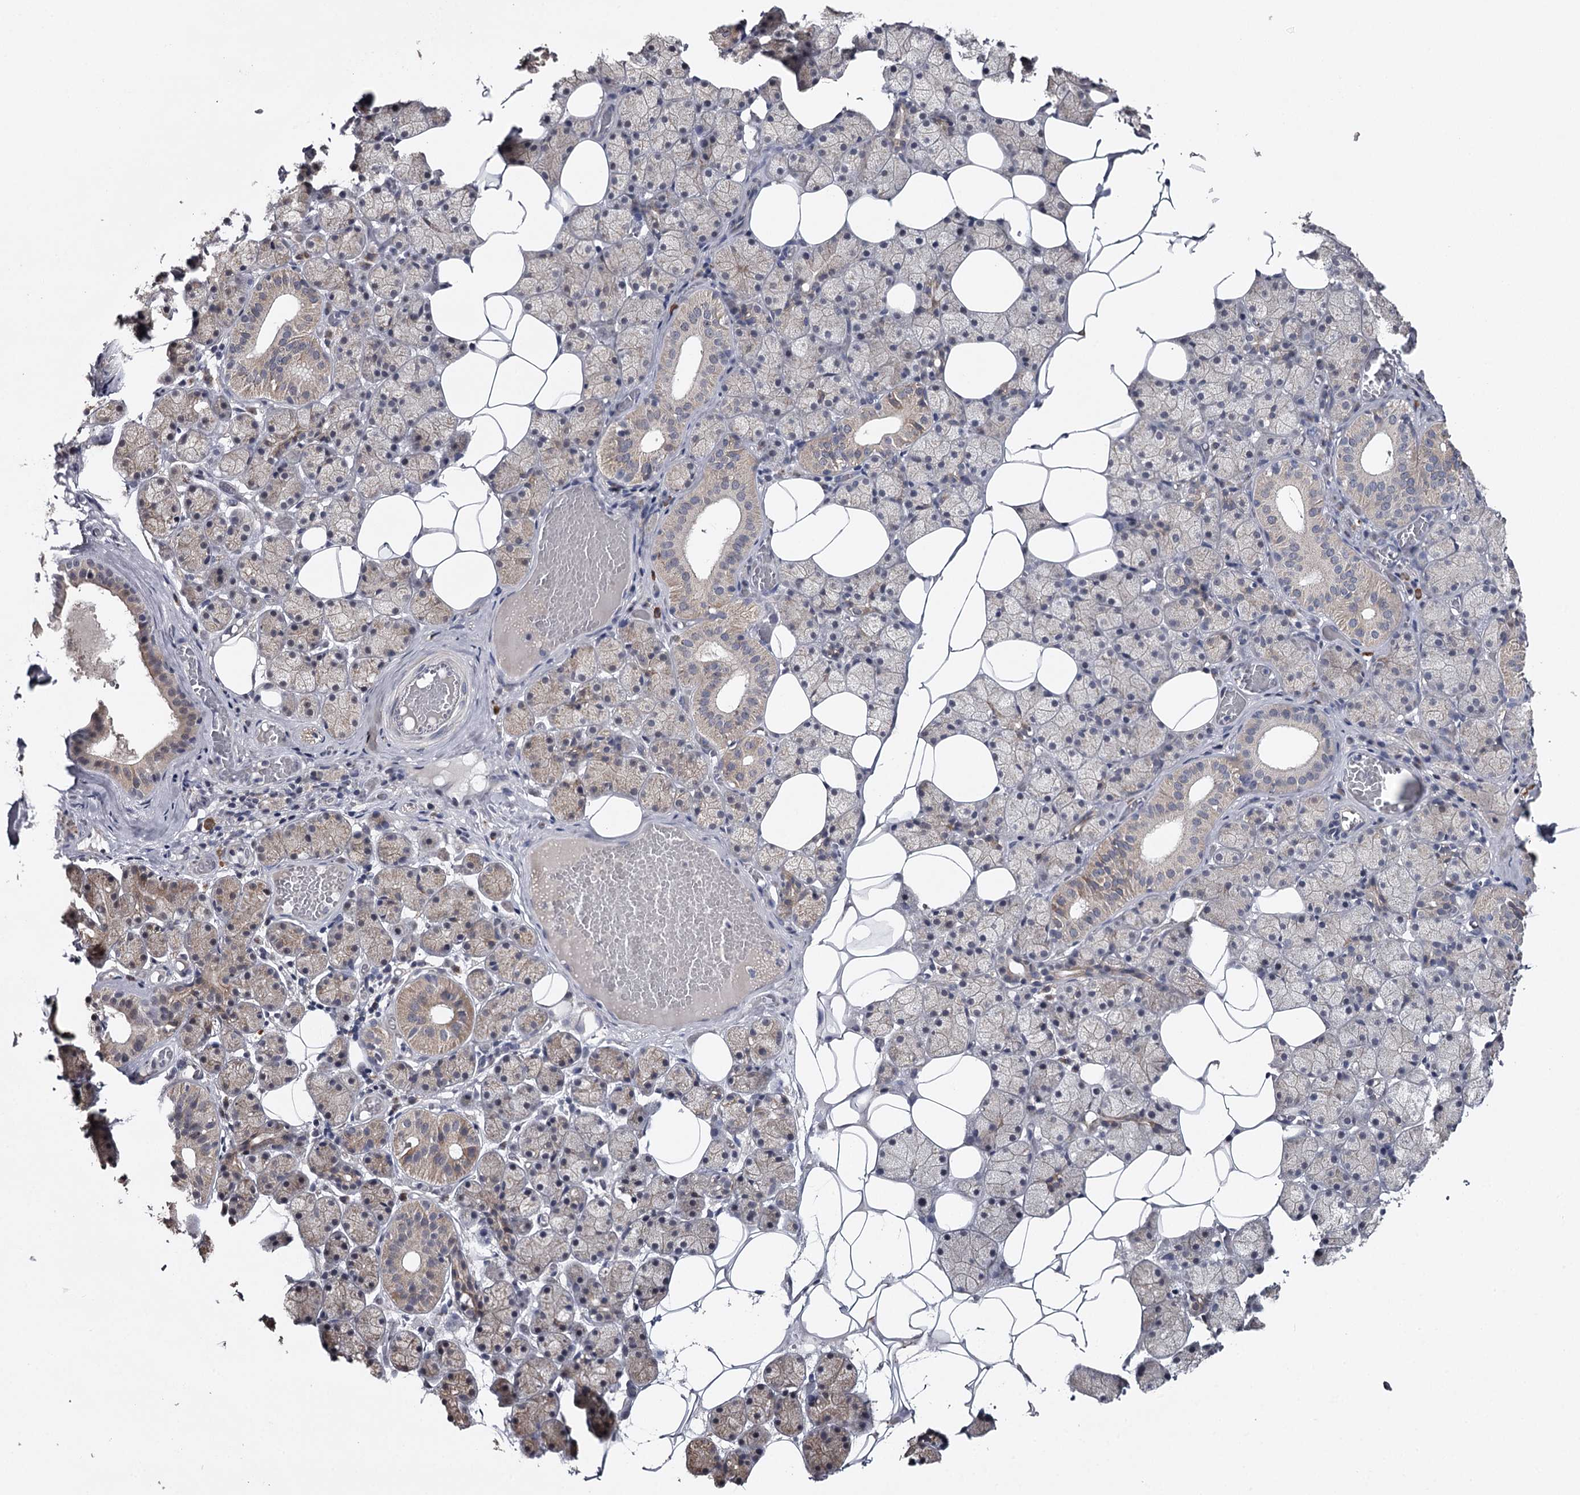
{"staining": {"intensity": "weak", "quantity": "25%-75%", "location": "cytoplasmic/membranous"}, "tissue": "salivary gland", "cell_type": "Glandular cells", "image_type": "normal", "snomed": [{"axis": "morphology", "description": "Normal tissue, NOS"}, {"axis": "topography", "description": "Salivary gland"}], "caption": "Human salivary gland stained for a protein (brown) displays weak cytoplasmic/membranous positive positivity in about 25%-75% of glandular cells.", "gene": "GTSF1", "patient": {"sex": "female", "age": 33}}